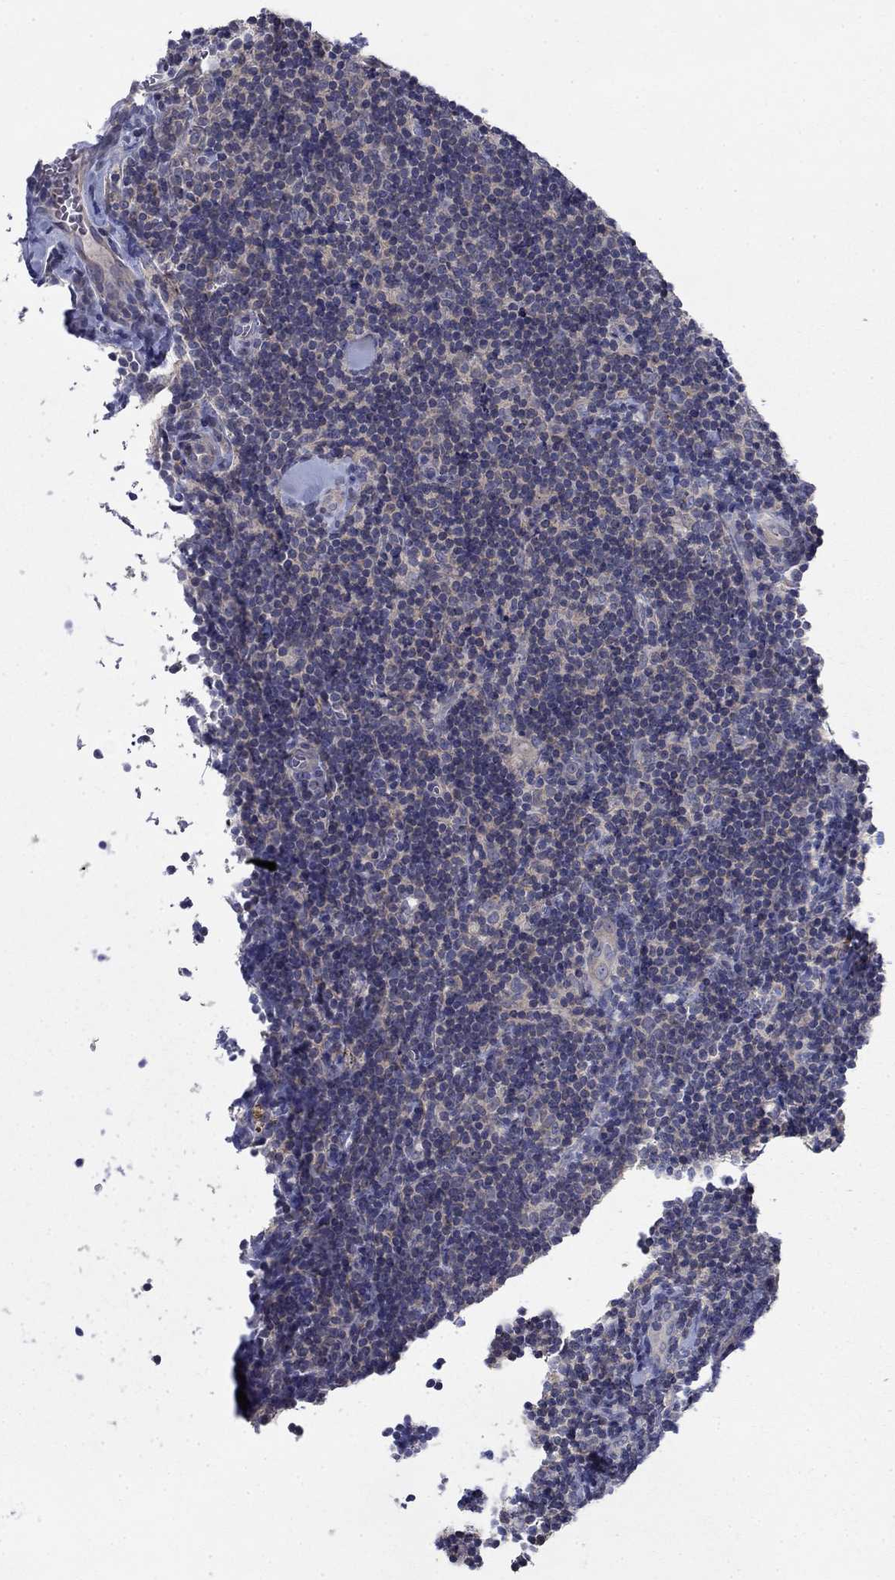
{"staining": {"intensity": "negative", "quantity": "none", "location": "none"}, "tissue": "lymphoma", "cell_type": "Tumor cells", "image_type": "cancer", "snomed": [{"axis": "morphology", "description": "Malignant lymphoma, non-Hodgkin's type, Low grade"}, {"axis": "topography", "description": "Lymph node"}], "caption": "Lymphoma was stained to show a protein in brown. There is no significant expression in tumor cells. (DAB (3,3'-diaminobenzidine) immunohistochemistry (IHC) with hematoxylin counter stain).", "gene": "GRK7", "patient": {"sex": "female", "age": 56}}